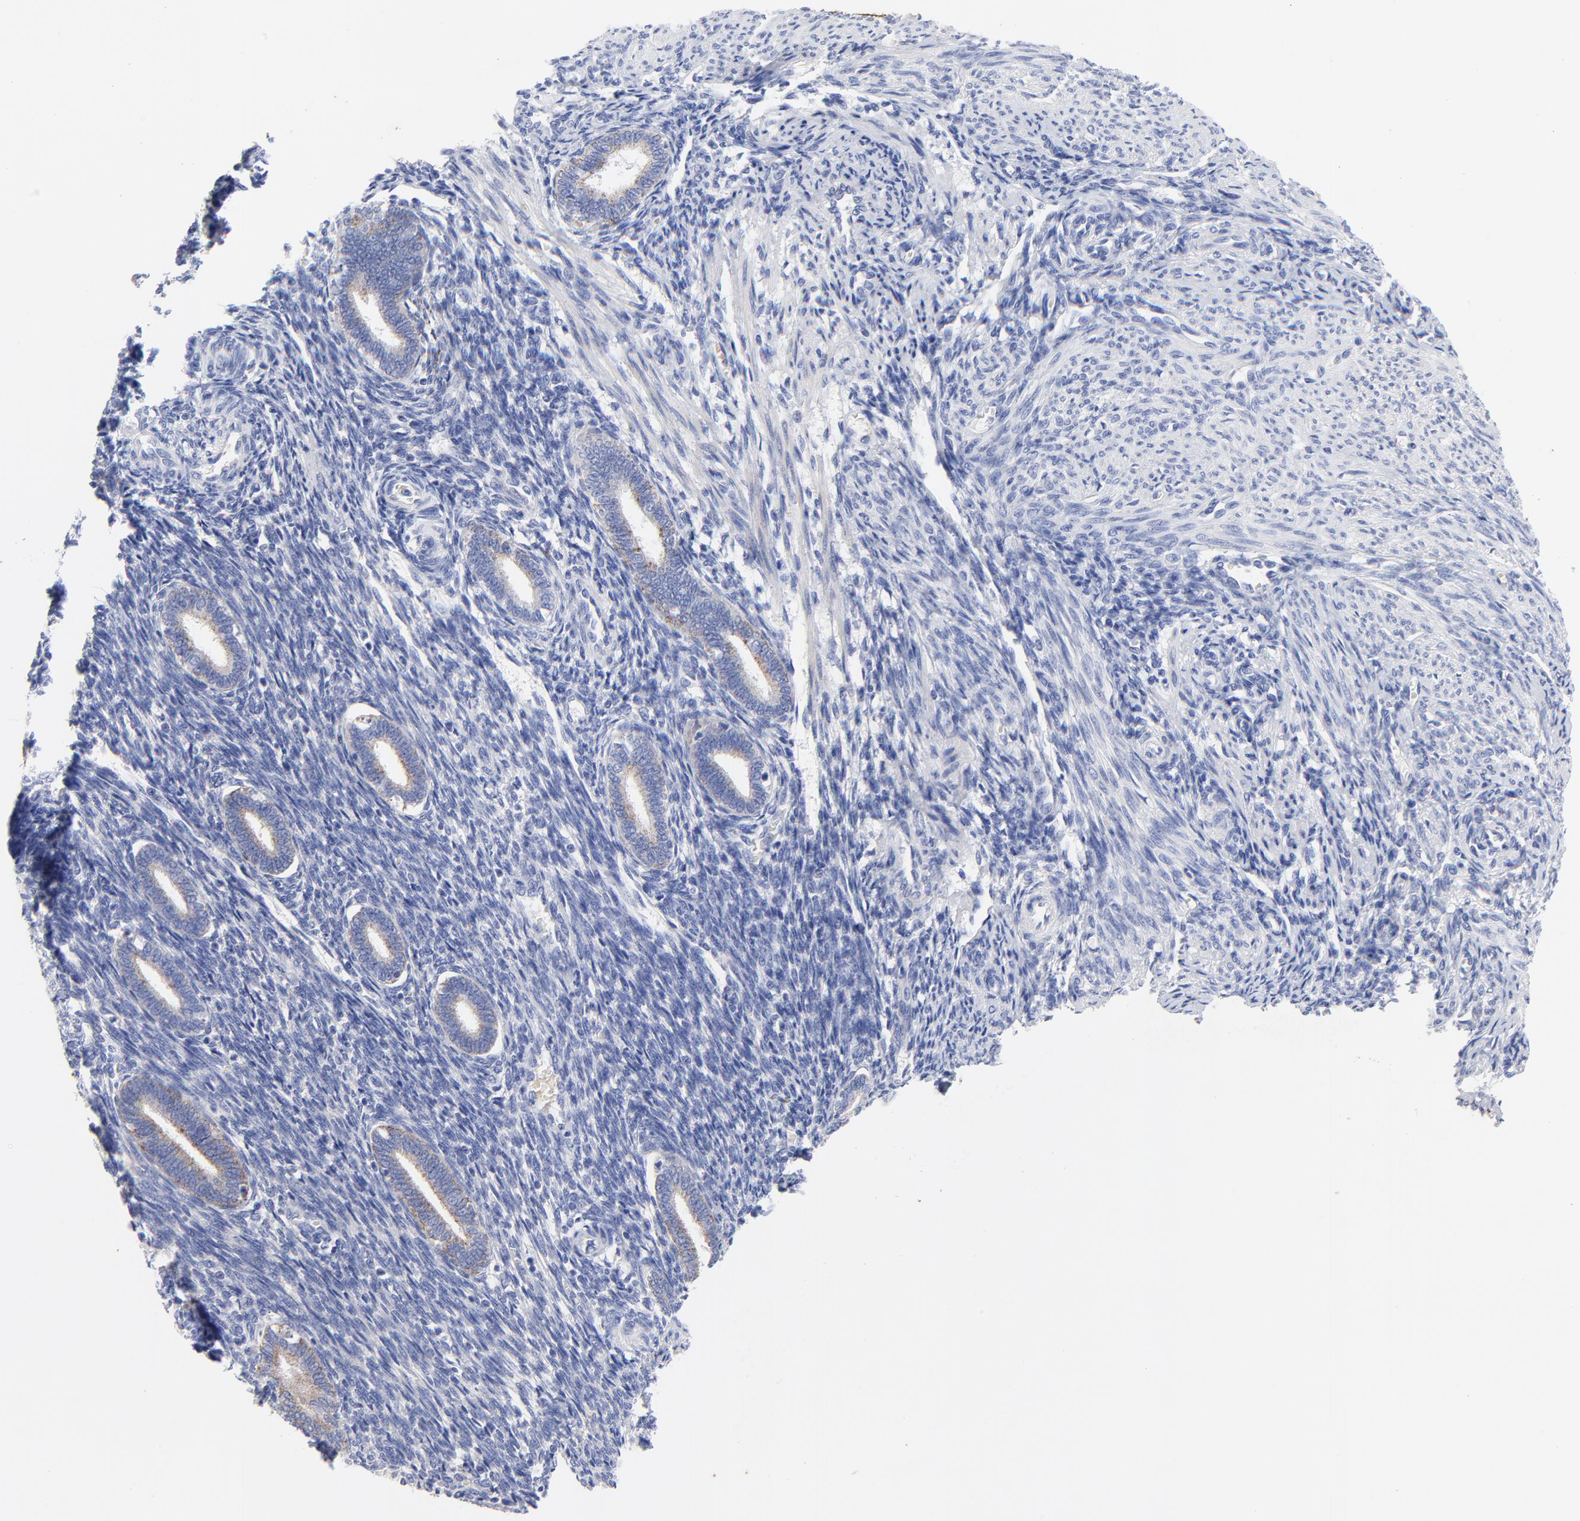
{"staining": {"intensity": "negative", "quantity": "none", "location": "none"}, "tissue": "endometrium", "cell_type": "Cells in endometrial stroma", "image_type": "normal", "snomed": [{"axis": "morphology", "description": "Normal tissue, NOS"}, {"axis": "topography", "description": "Endometrium"}], "caption": "A high-resolution photomicrograph shows IHC staining of normal endometrium, which shows no significant expression in cells in endometrial stroma. (DAB (3,3'-diaminobenzidine) immunohistochemistry, high magnification).", "gene": "FBXO10", "patient": {"sex": "female", "age": 27}}